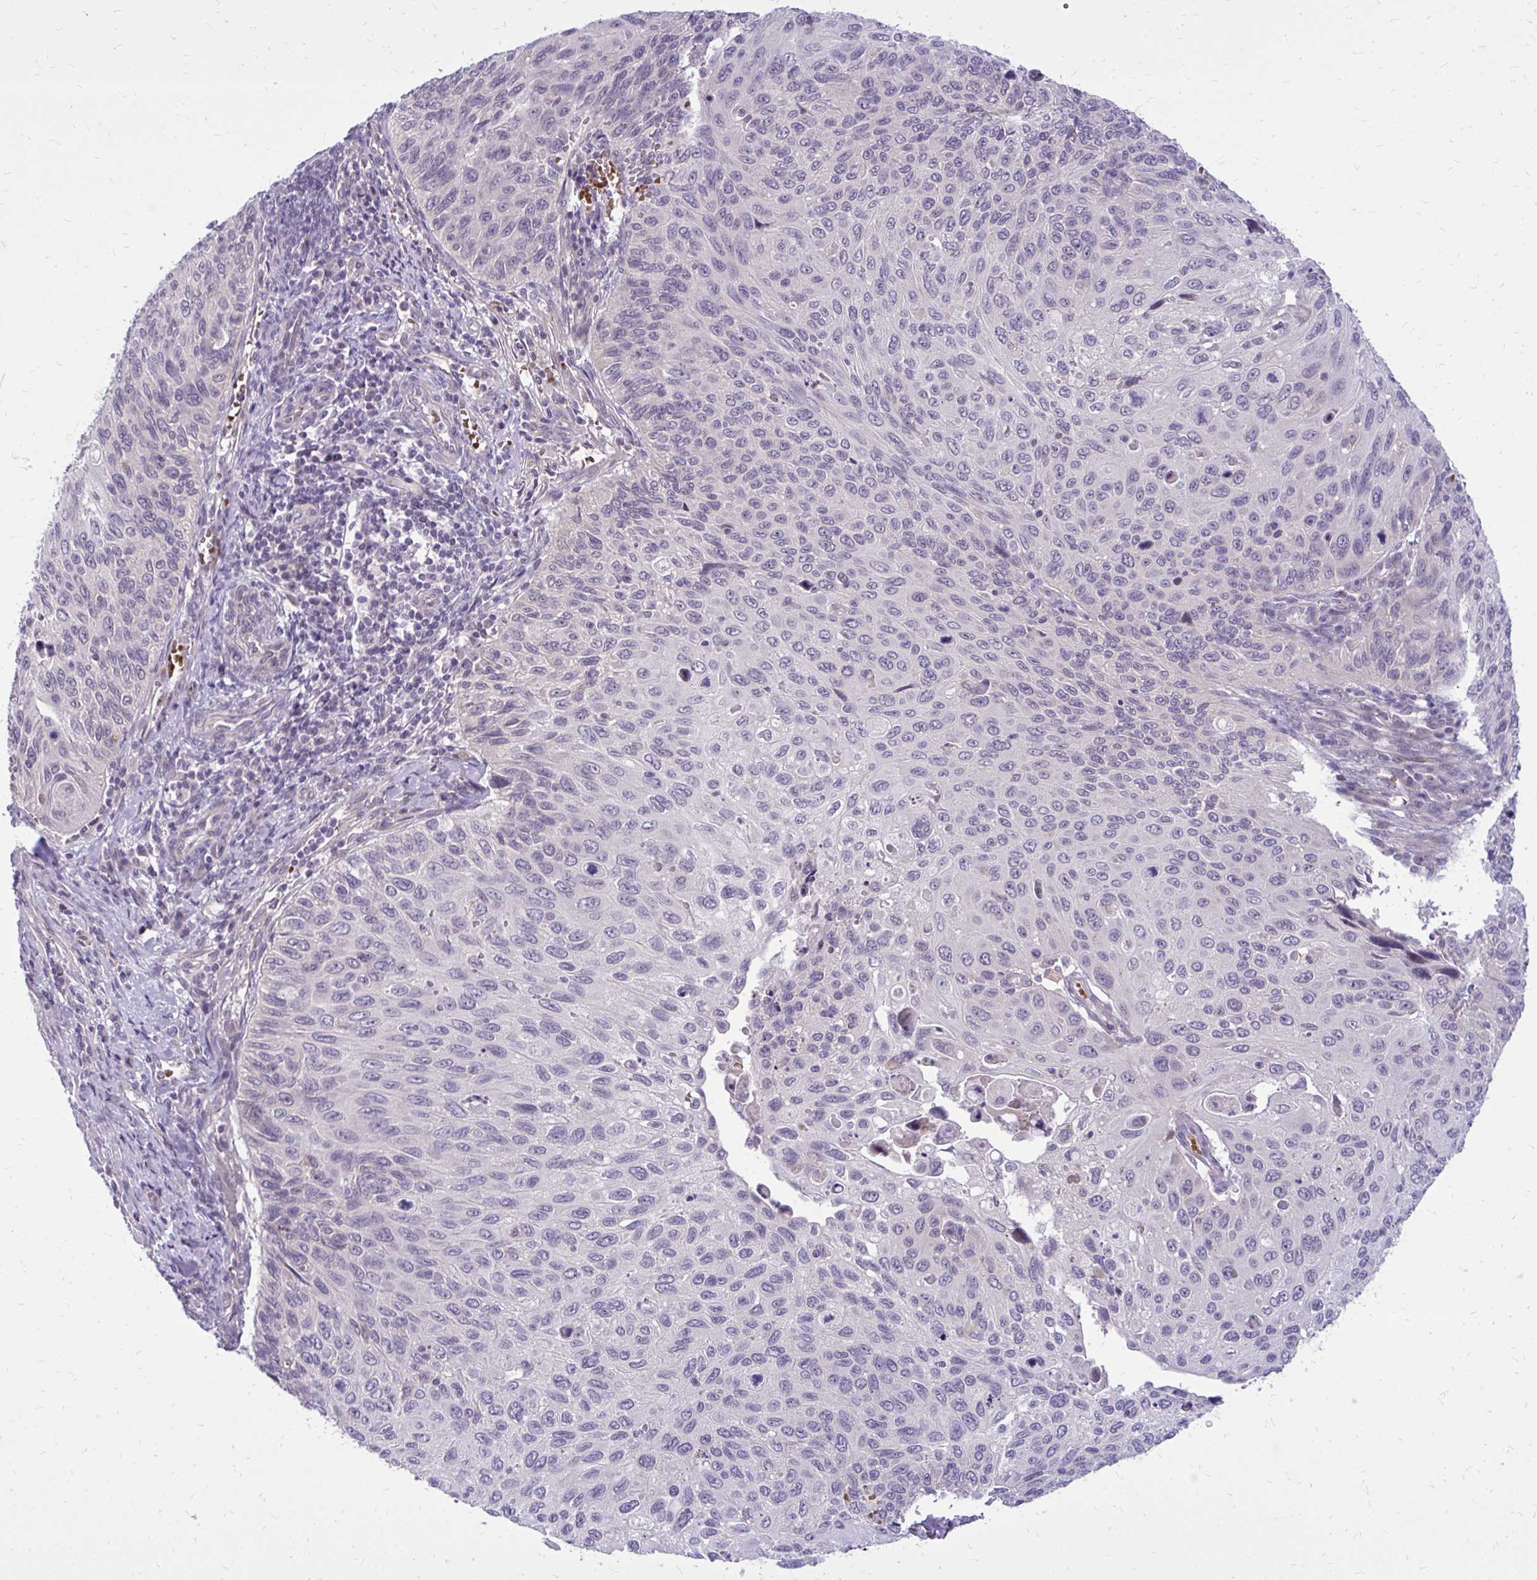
{"staining": {"intensity": "negative", "quantity": "none", "location": "none"}, "tissue": "cervical cancer", "cell_type": "Tumor cells", "image_type": "cancer", "snomed": [{"axis": "morphology", "description": "Squamous cell carcinoma, NOS"}, {"axis": "topography", "description": "Cervix"}], "caption": "A micrograph of human cervical cancer is negative for staining in tumor cells. The staining was performed using DAB (3,3'-diaminobenzidine) to visualize the protein expression in brown, while the nuclei were stained in blue with hematoxylin (Magnification: 20x).", "gene": "DPY19L1", "patient": {"sex": "female", "age": 70}}